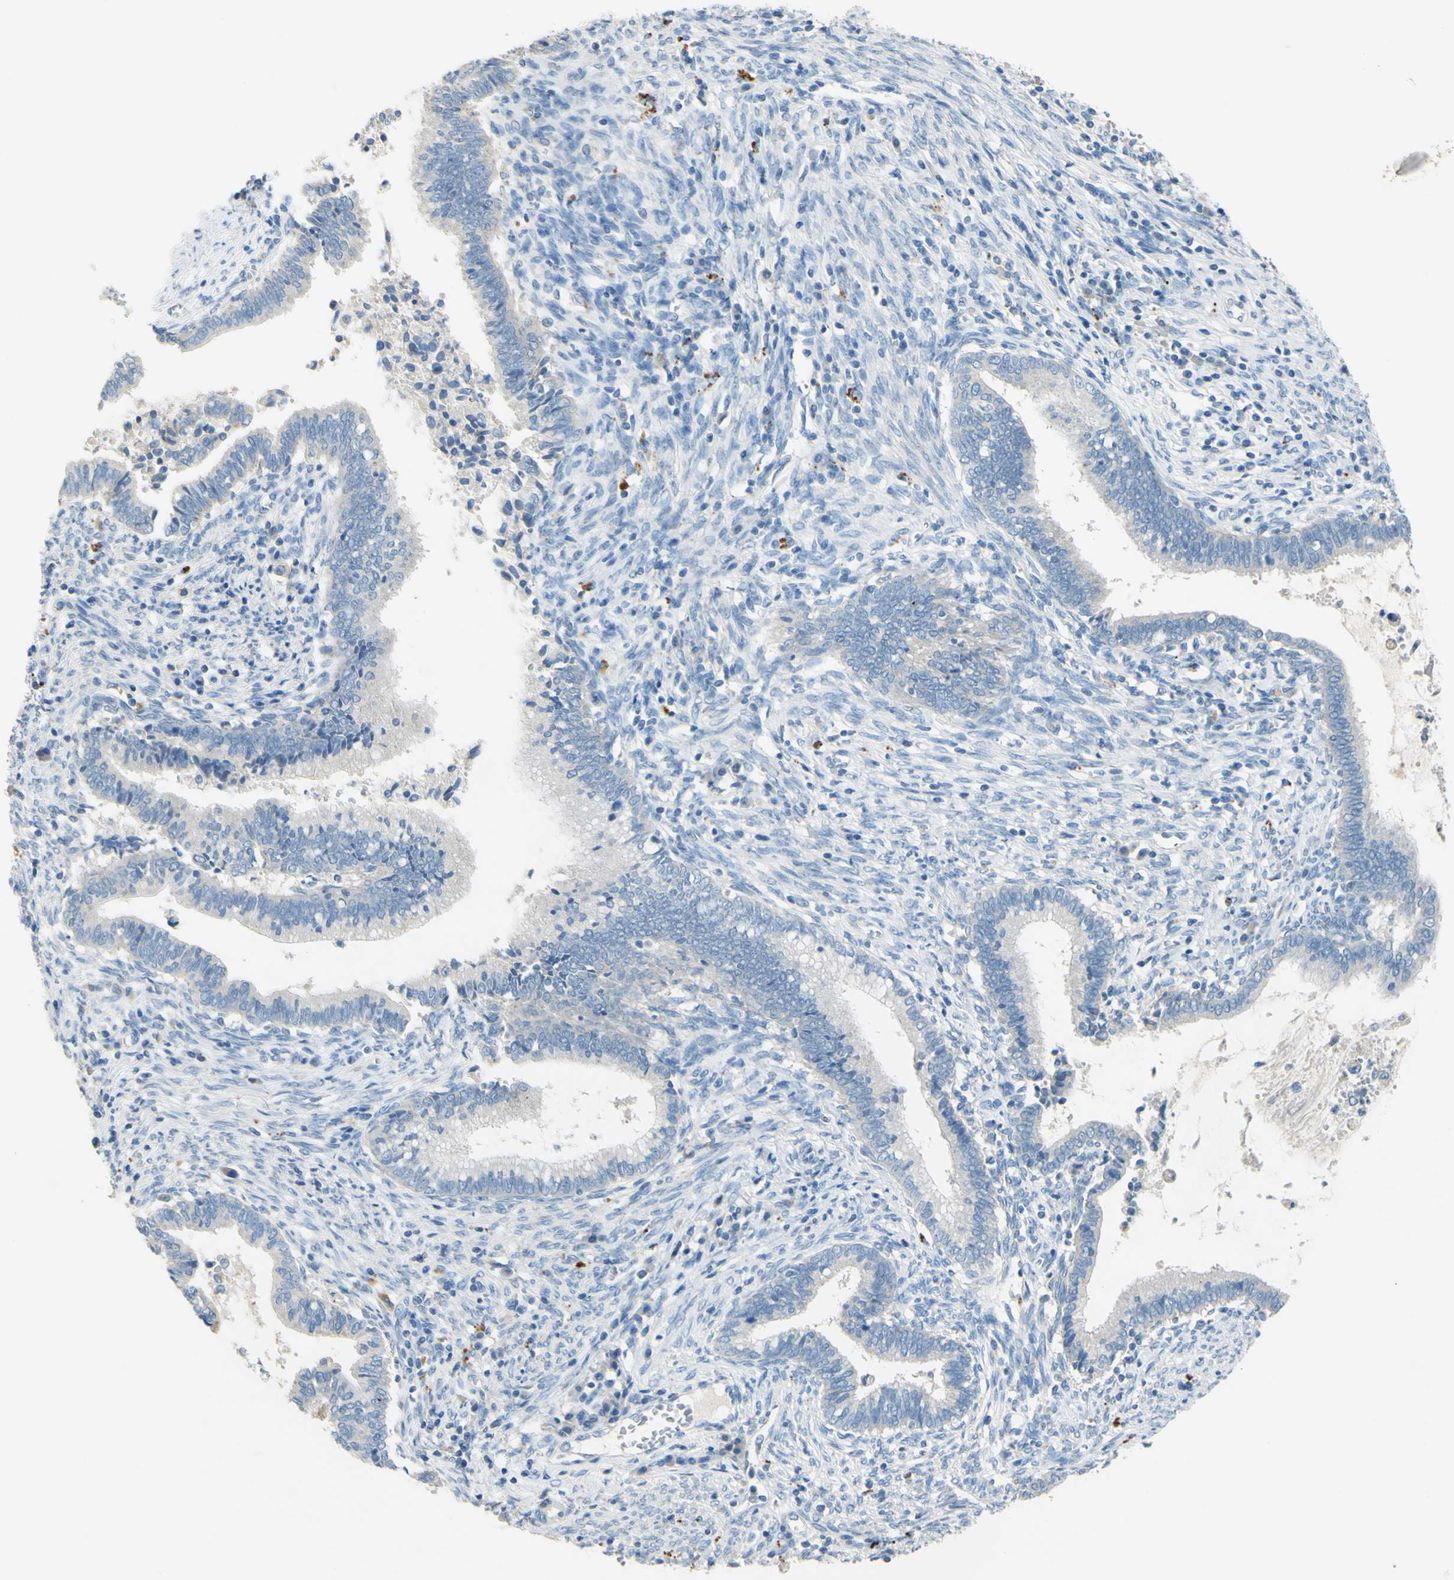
{"staining": {"intensity": "negative", "quantity": "none", "location": "none"}, "tissue": "cervical cancer", "cell_type": "Tumor cells", "image_type": "cancer", "snomed": [{"axis": "morphology", "description": "Adenocarcinoma, NOS"}, {"axis": "topography", "description": "Cervix"}], "caption": "An IHC photomicrograph of cervical cancer (adenocarcinoma) is shown. There is no staining in tumor cells of cervical cancer (adenocarcinoma). (DAB (3,3'-diaminobenzidine) immunohistochemistry (IHC) with hematoxylin counter stain).", "gene": "CDH10", "patient": {"sex": "female", "age": 44}}